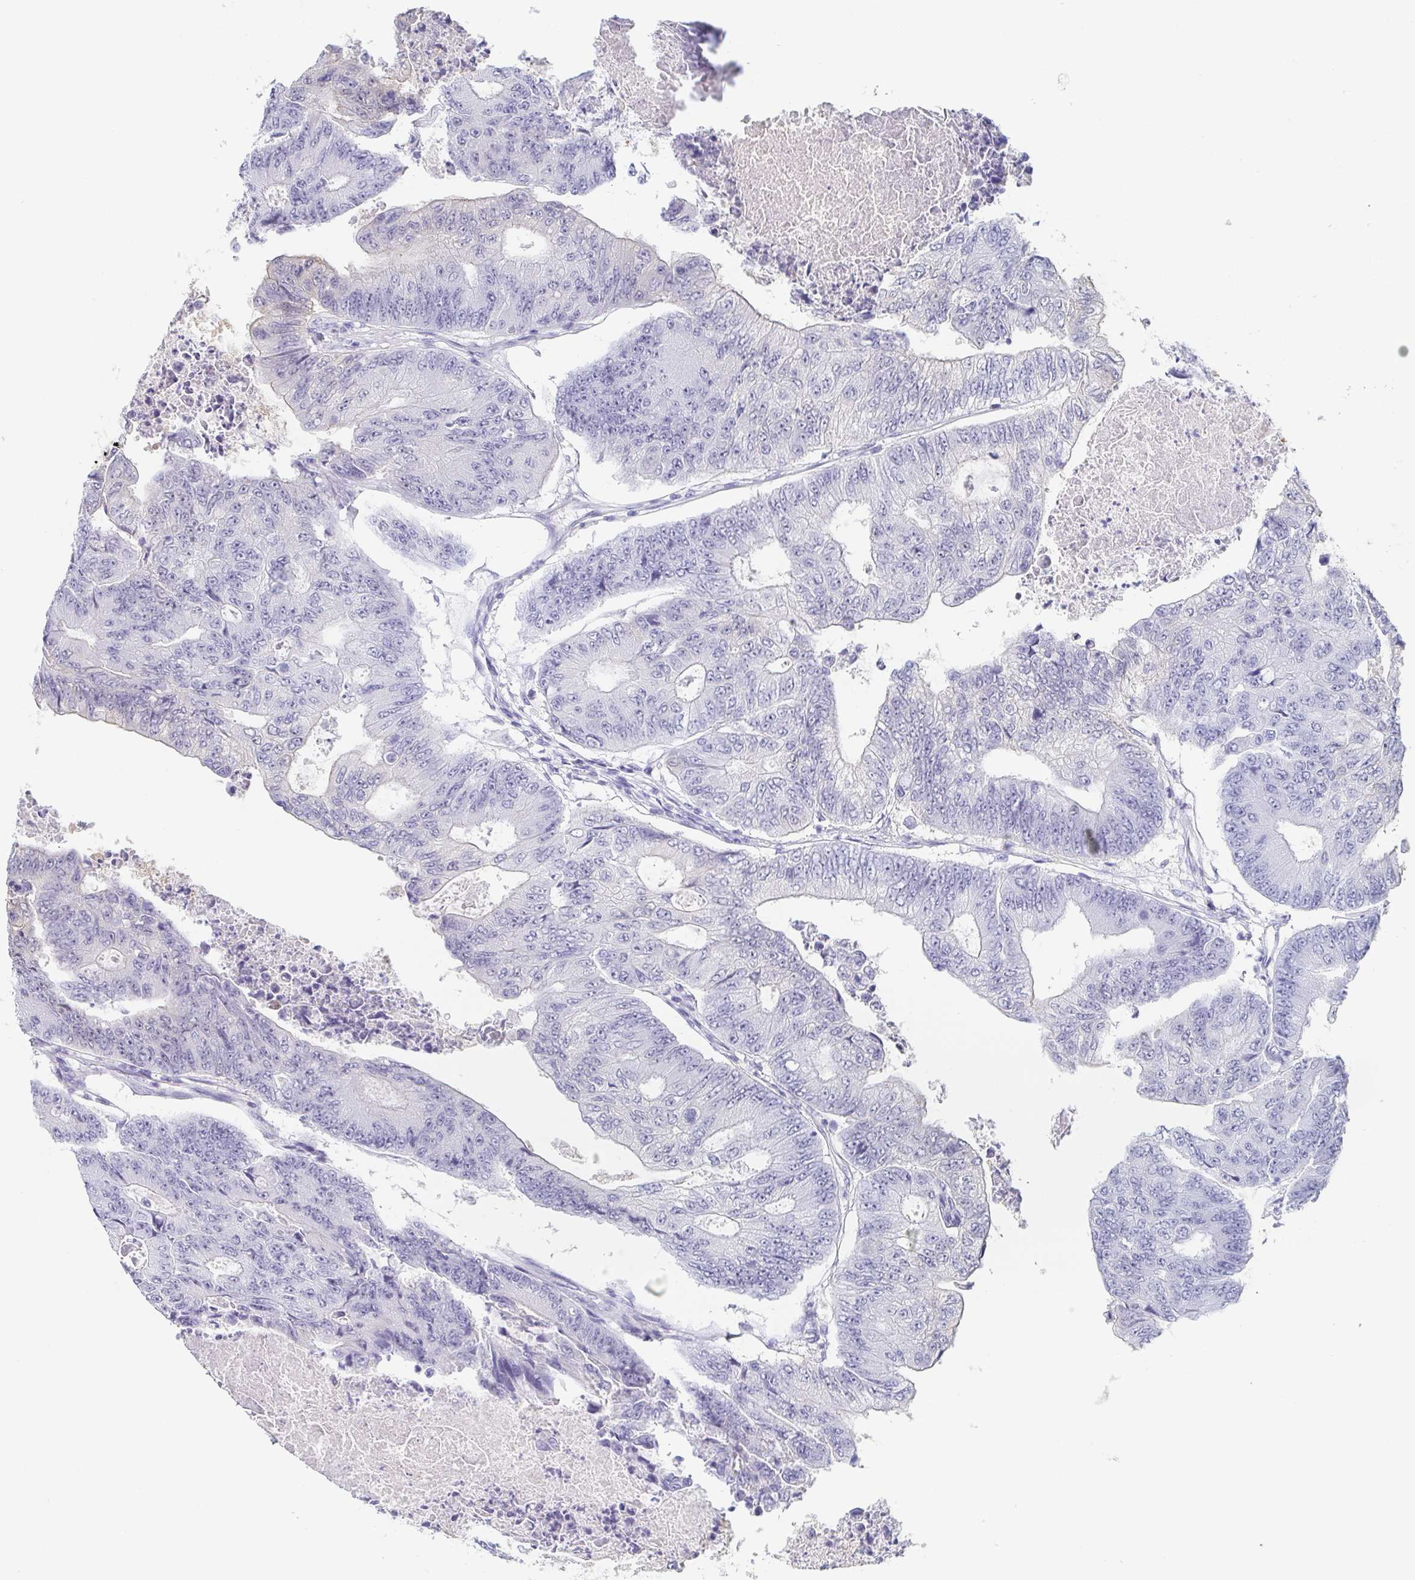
{"staining": {"intensity": "negative", "quantity": "none", "location": "none"}, "tissue": "colorectal cancer", "cell_type": "Tumor cells", "image_type": "cancer", "snomed": [{"axis": "morphology", "description": "Adenocarcinoma, NOS"}, {"axis": "topography", "description": "Colon"}], "caption": "DAB (3,3'-diaminobenzidine) immunohistochemical staining of human colorectal adenocarcinoma displays no significant positivity in tumor cells.", "gene": "REG4", "patient": {"sex": "female", "age": 48}}